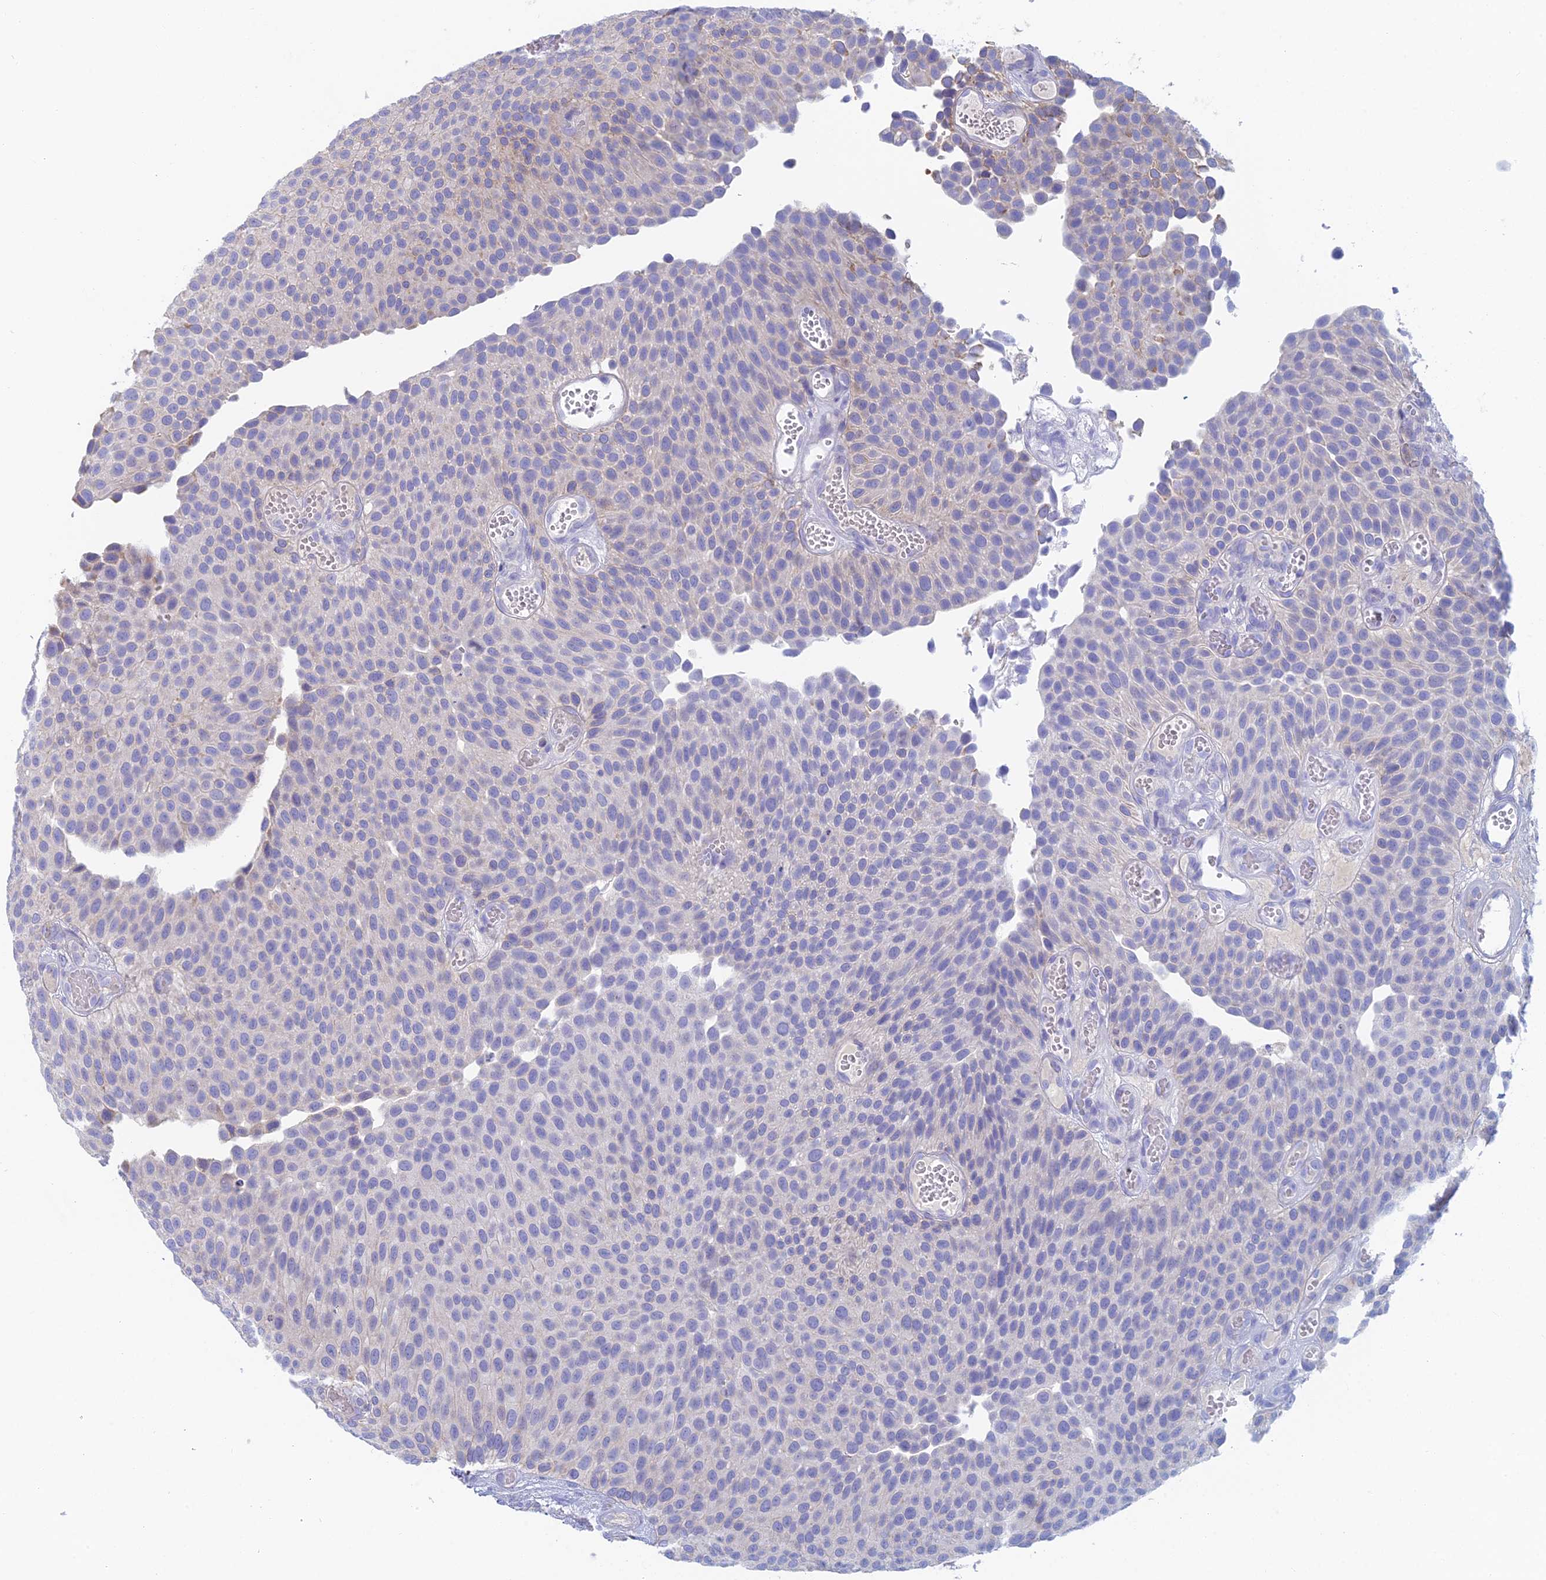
{"staining": {"intensity": "negative", "quantity": "none", "location": "none"}, "tissue": "urothelial cancer", "cell_type": "Tumor cells", "image_type": "cancer", "snomed": [{"axis": "morphology", "description": "Urothelial carcinoma, Low grade"}, {"axis": "topography", "description": "Urinary bladder"}], "caption": "IHC photomicrograph of neoplastic tissue: human urothelial cancer stained with DAB (3,3'-diaminobenzidine) shows no significant protein positivity in tumor cells.", "gene": "IFTAP", "patient": {"sex": "male", "age": 89}}